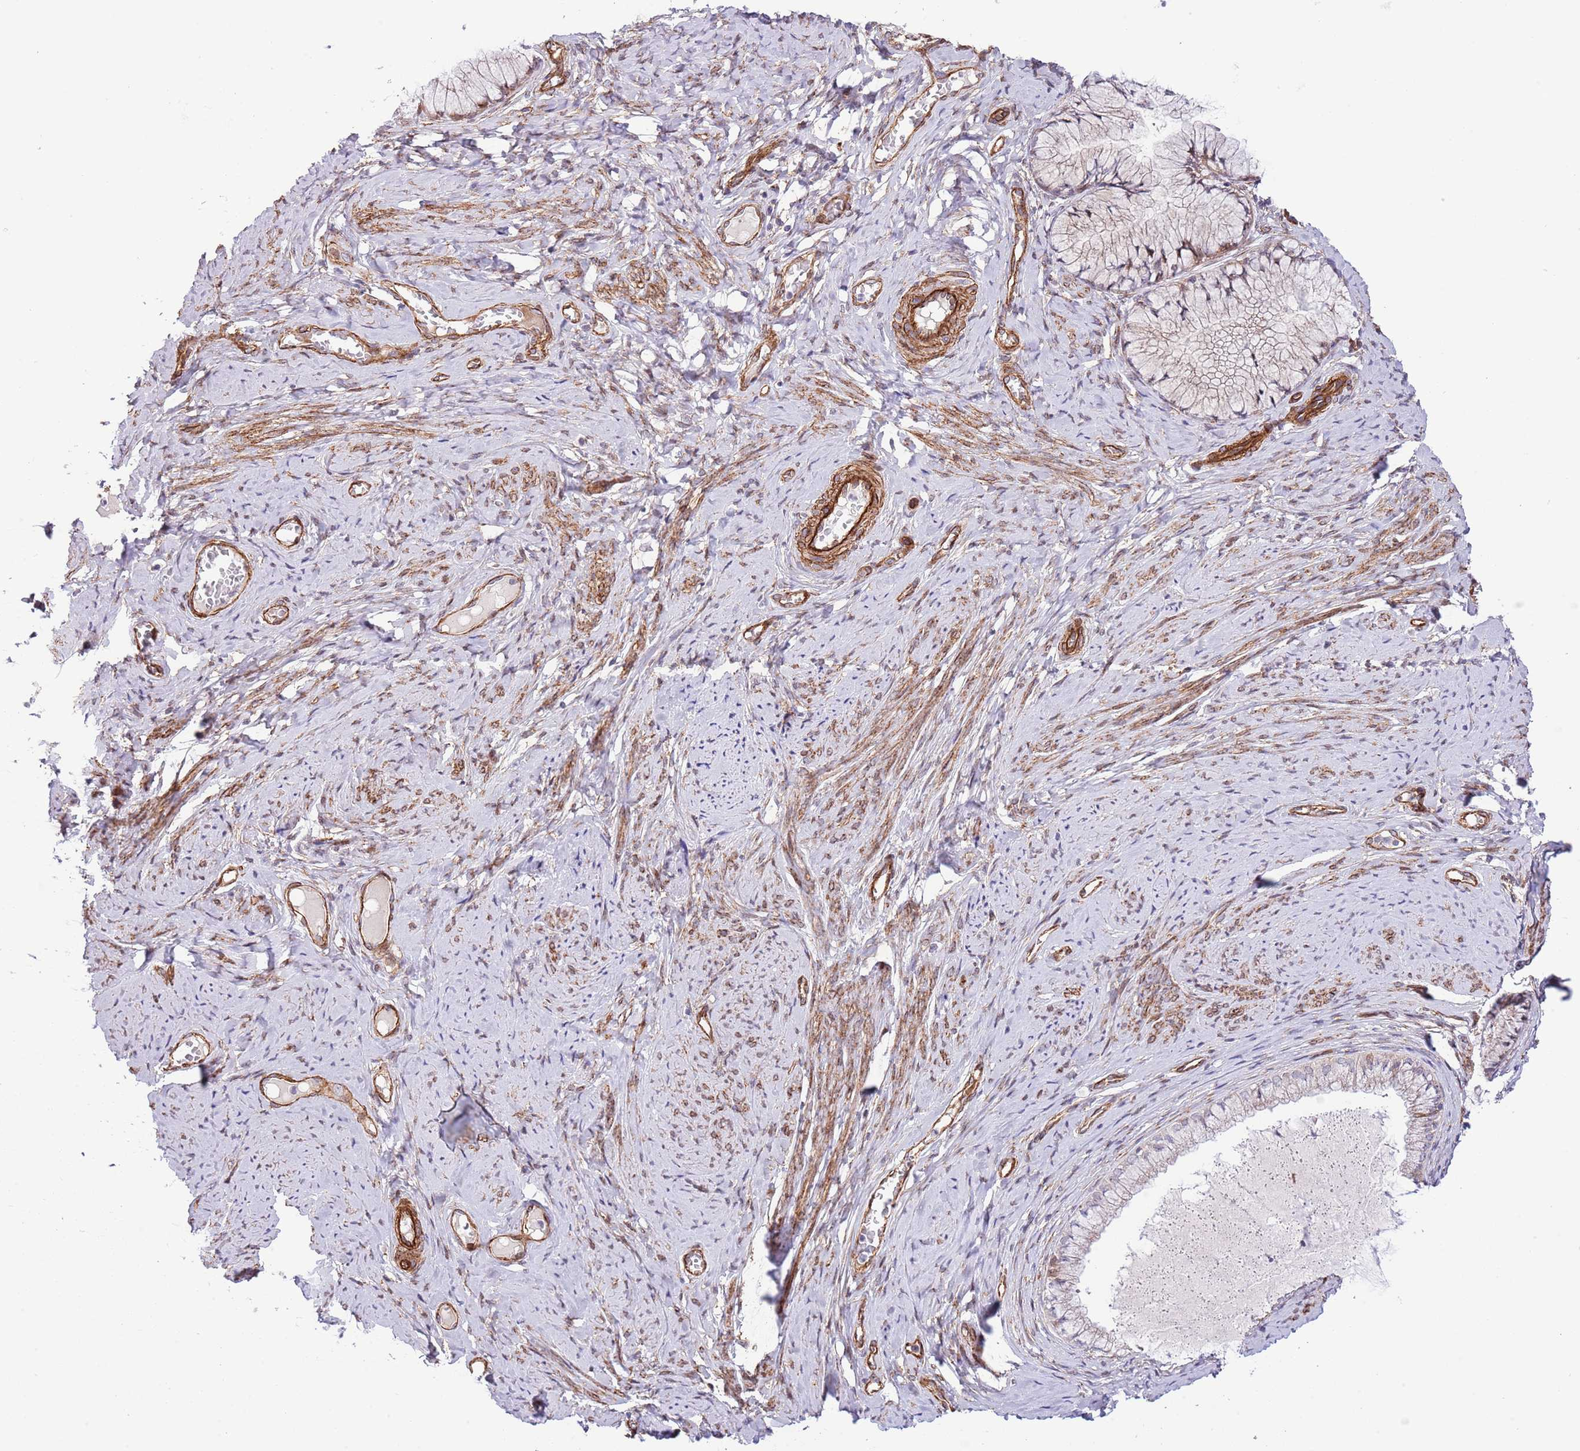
{"staining": {"intensity": "negative", "quantity": "none", "location": "none"}, "tissue": "cervix", "cell_type": "Glandular cells", "image_type": "normal", "snomed": [{"axis": "morphology", "description": "Normal tissue, NOS"}, {"axis": "topography", "description": "Cervix"}], "caption": "An image of cervix stained for a protein demonstrates no brown staining in glandular cells. (IHC, brightfield microscopy, high magnification).", "gene": "NEK3", "patient": {"sex": "female", "age": 42}}